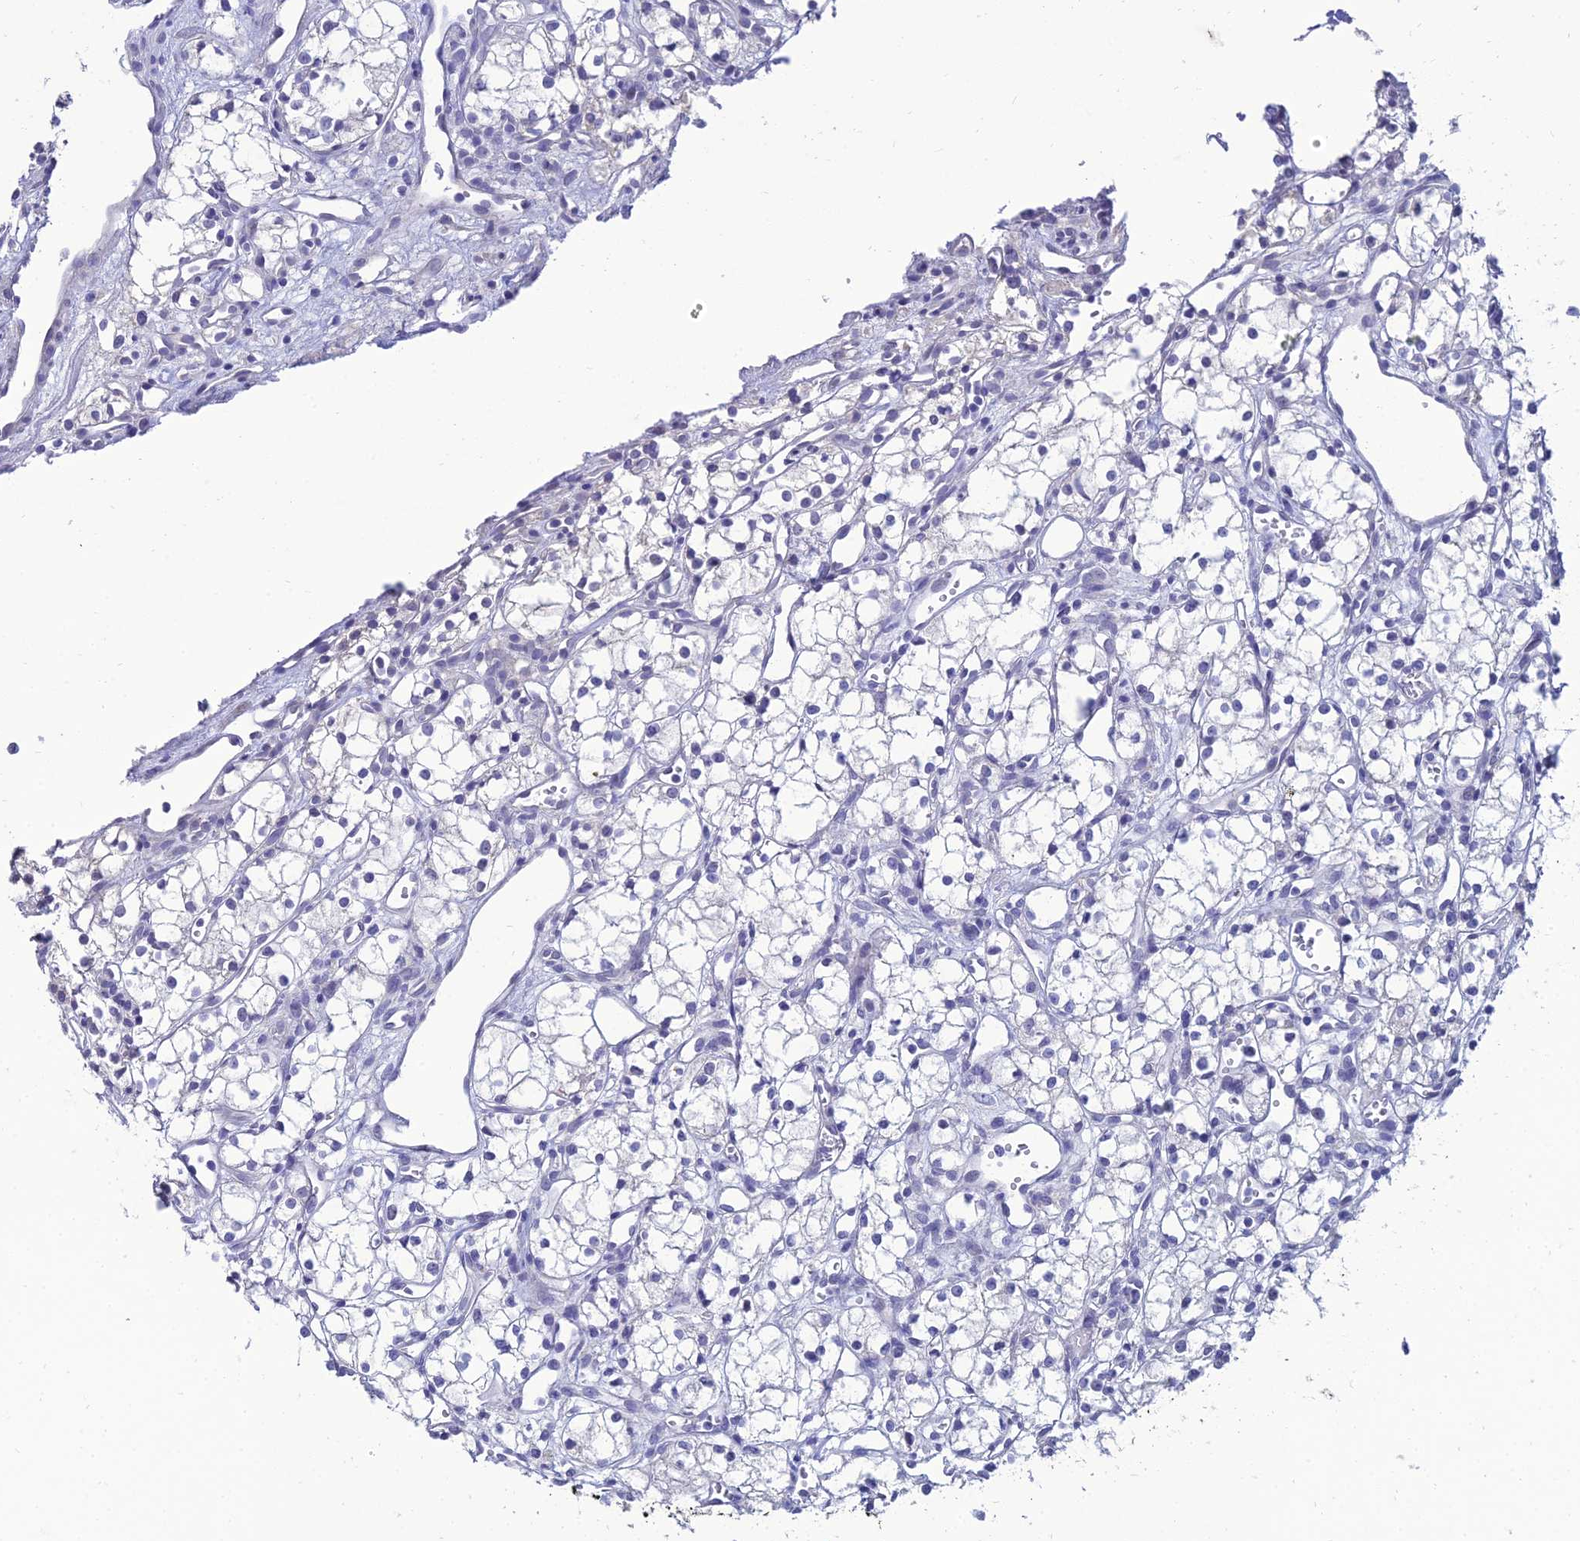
{"staining": {"intensity": "negative", "quantity": "none", "location": "none"}, "tissue": "renal cancer", "cell_type": "Tumor cells", "image_type": "cancer", "snomed": [{"axis": "morphology", "description": "Adenocarcinoma, NOS"}, {"axis": "topography", "description": "Kidney"}], "caption": "Protein analysis of adenocarcinoma (renal) shows no significant expression in tumor cells.", "gene": "NPY", "patient": {"sex": "male", "age": 59}}